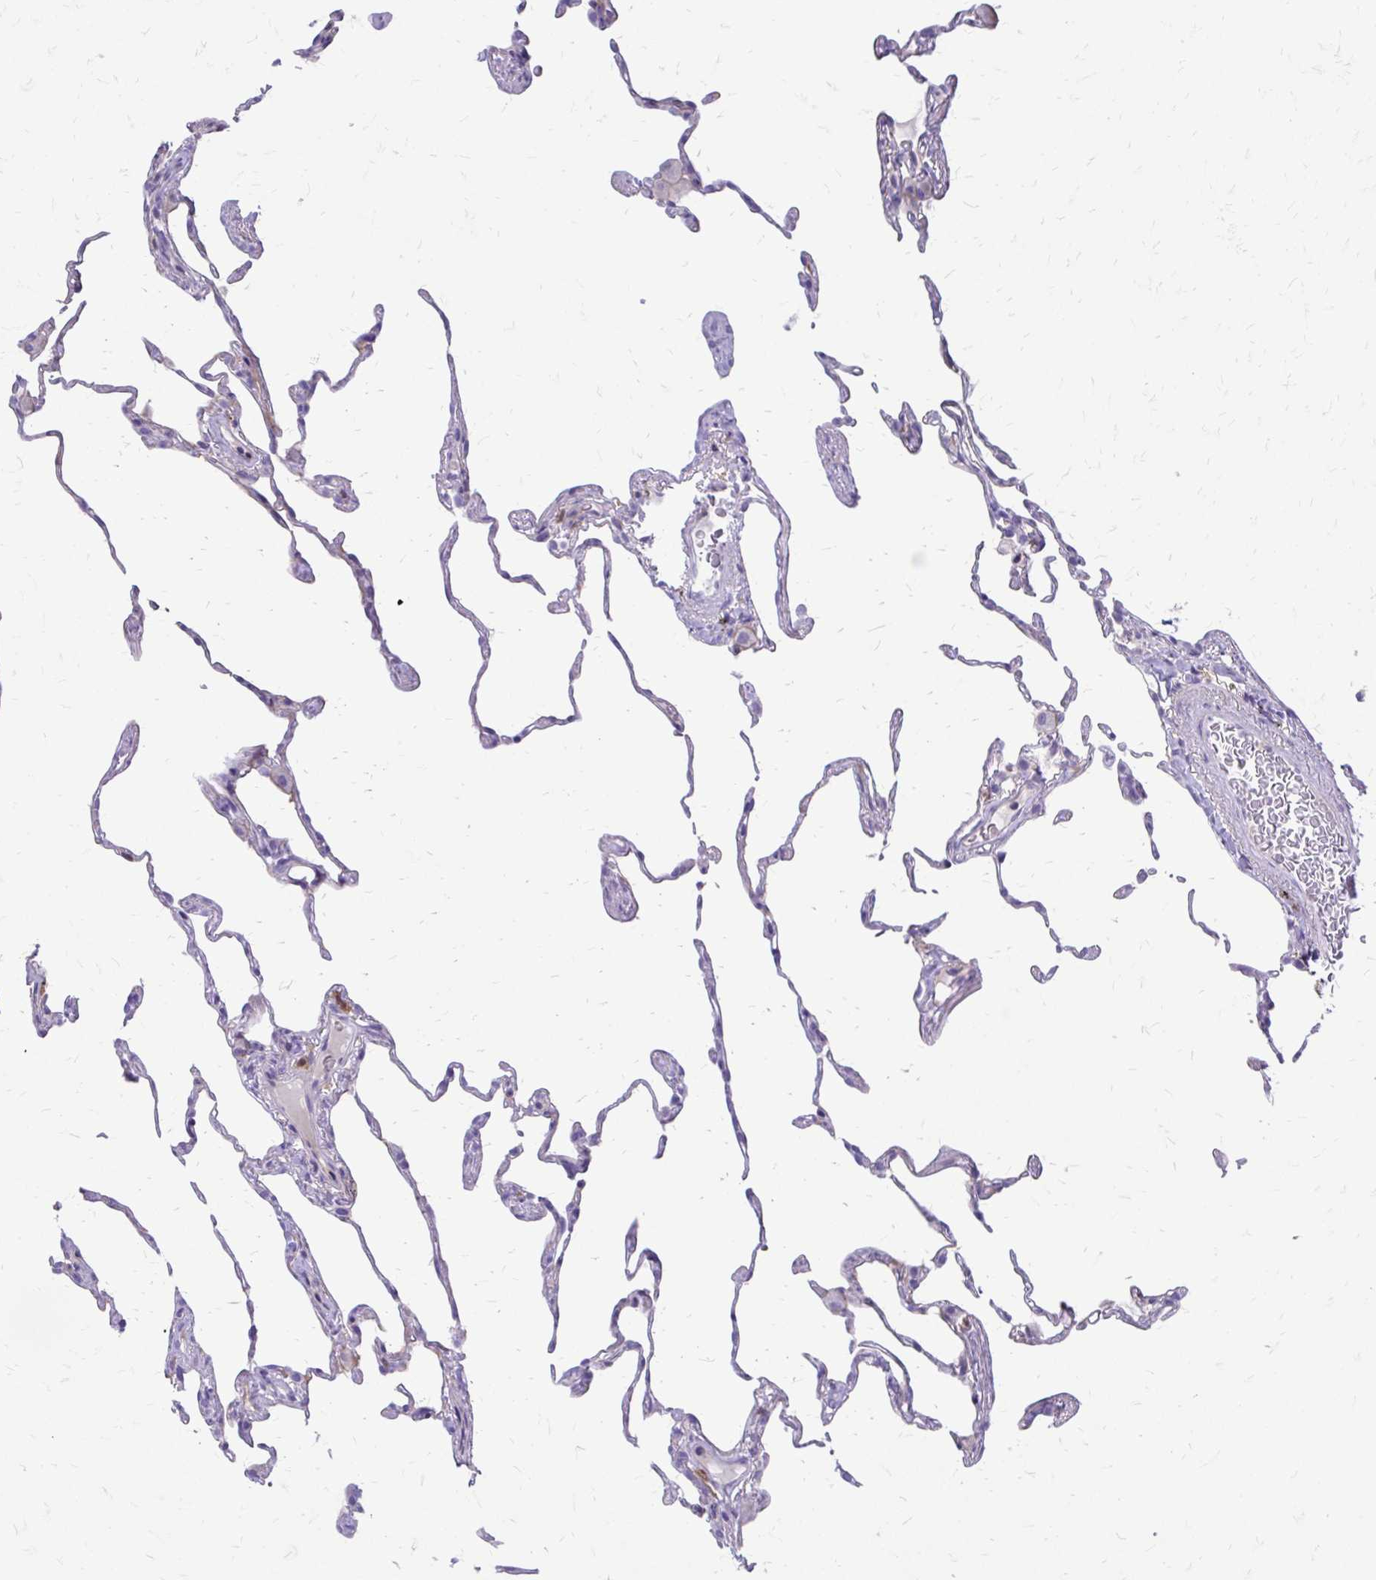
{"staining": {"intensity": "negative", "quantity": "none", "location": "none"}, "tissue": "lung", "cell_type": "Alveolar cells", "image_type": "normal", "snomed": [{"axis": "morphology", "description": "Normal tissue, NOS"}, {"axis": "topography", "description": "Lung"}], "caption": "Immunohistochemistry (IHC) of normal human lung exhibits no staining in alveolar cells. The staining was performed using DAB to visualize the protein expression in brown, while the nuclei were stained in blue with hematoxylin (Magnification: 20x).", "gene": "SIGLEC11", "patient": {"sex": "female", "age": 57}}